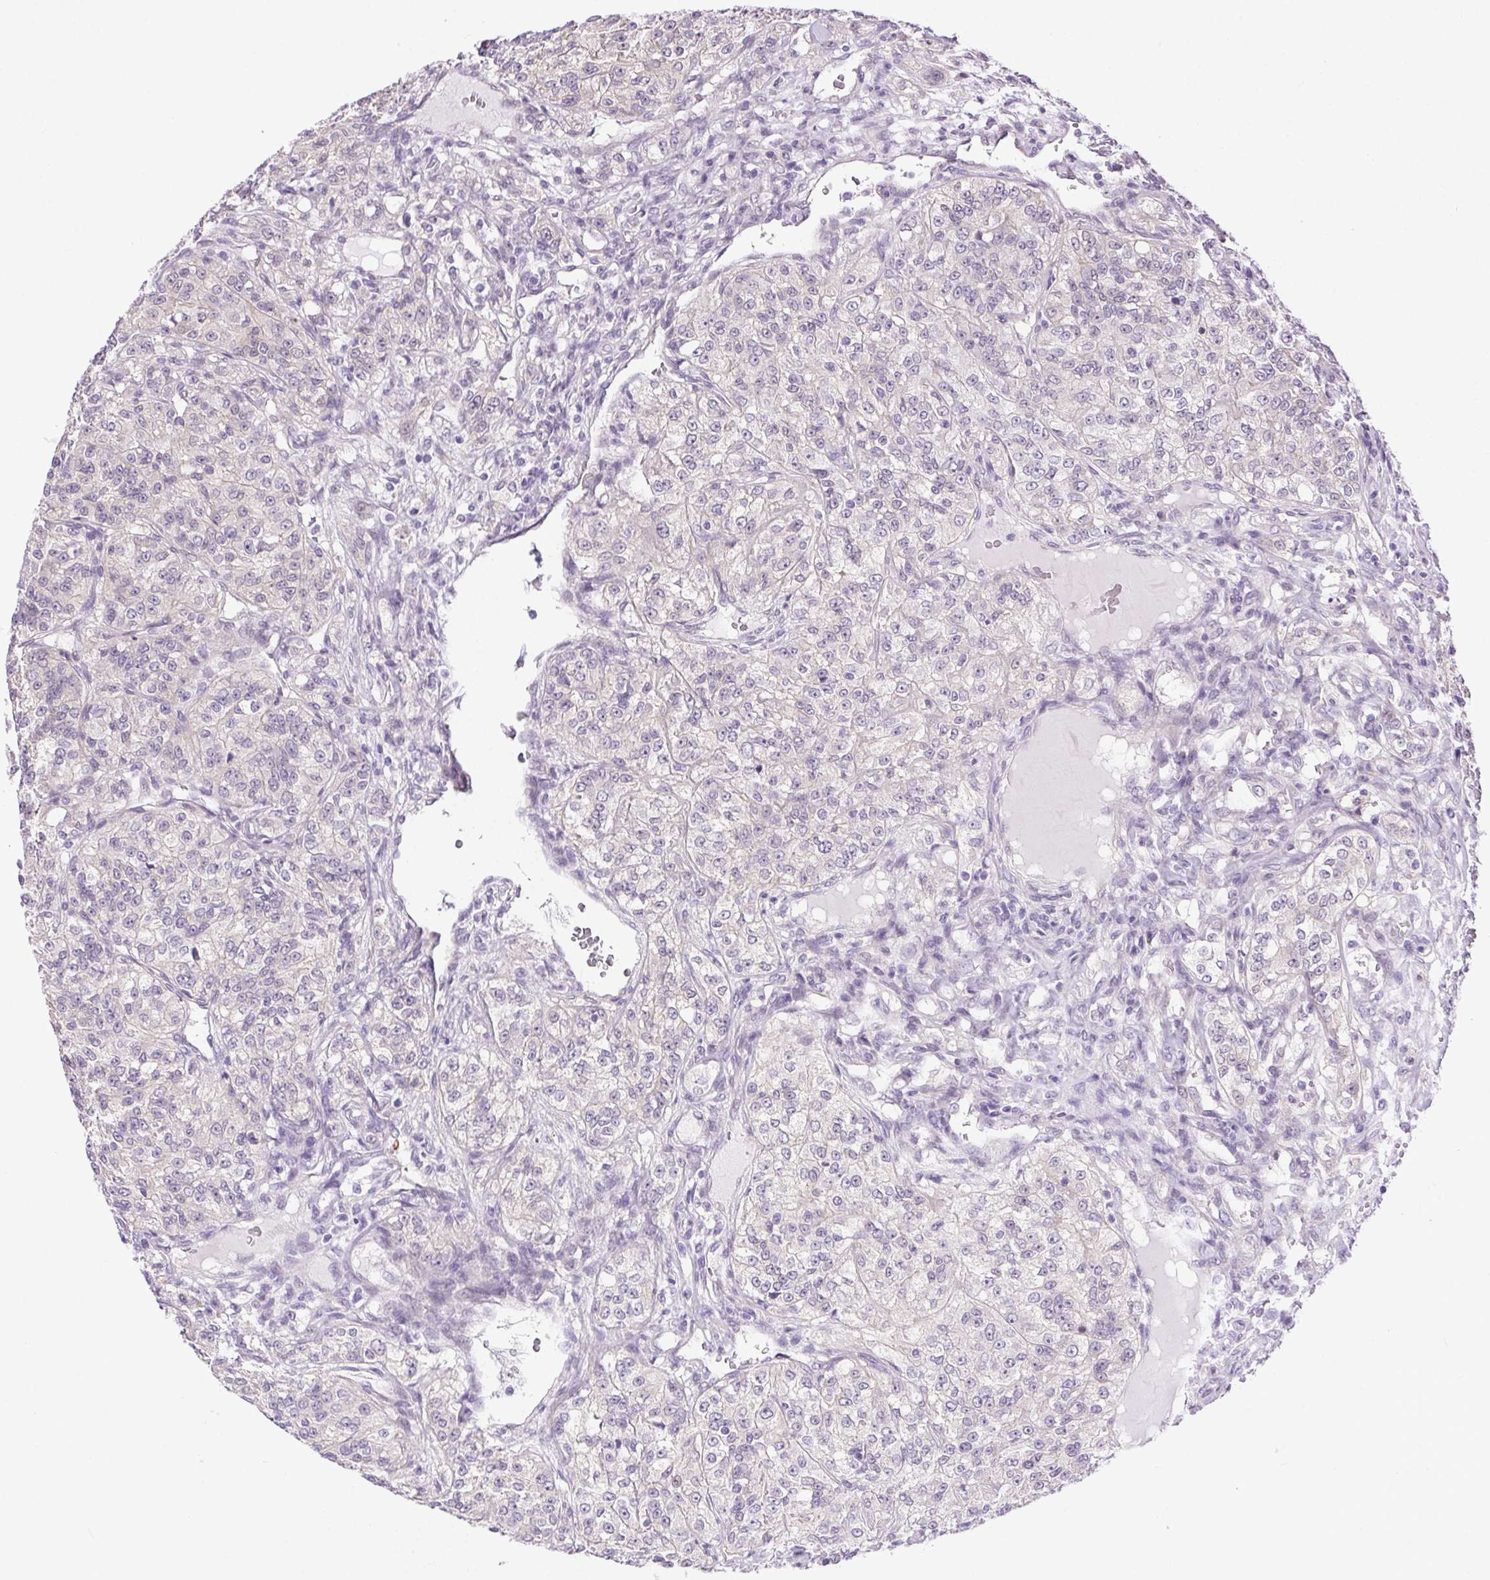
{"staining": {"intensity": "negative", "quantity": "none", "location": "none"}, "tissue": "renal cancer", "cell_type": "Tumor cells", "image_type": "cancer", "snomed": [{"axis": "morphology", "description": "Adenocarcinoma, NOS"}, {"axis": "topography", "description": "Kidney"}], "caption": "High magnification brightfield microscopy of adenocarcinoma (renal) stained with DAB (brown) and counterstained with hematoxylin (blue): tumor cells show no significant expression.", "gene": "SYT11", "patient": {"sex": "female", "age": 63}}